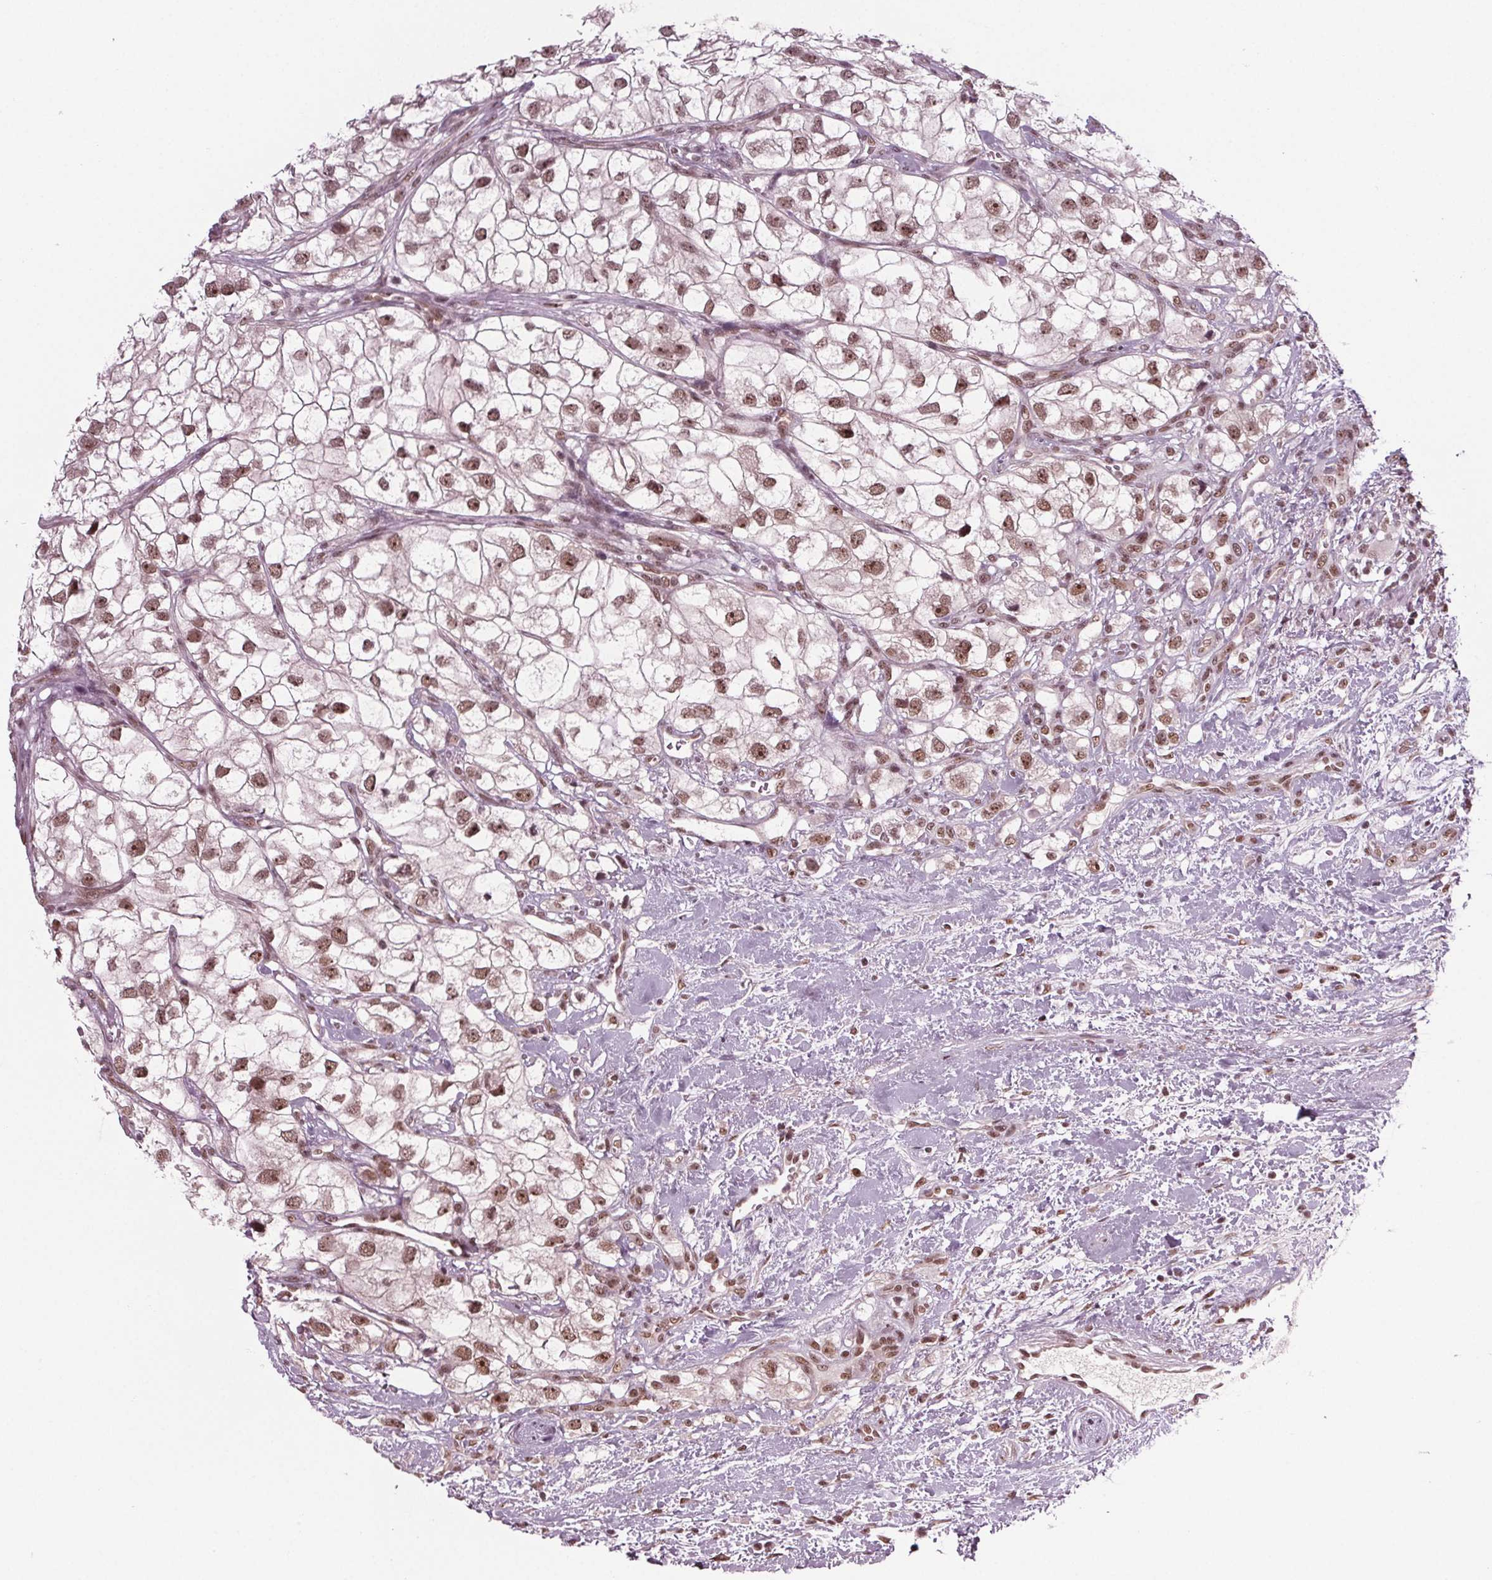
{"staining": {"intensity": "moderate", "quantity": ">75%", "location": "nuclear"}, "tissue": "renal cancer", "cell_type": "Tumor cells", "image_type": "cancer", "snomed": [{"axis": "morphology", "description": "Adenocarcinoma, NOS"}, {"axis": "topography", "description": "Kidney"}], "caption": "A brown stain shows moderate nuclear positivity of a protein in human adenocarcinoma (renal) tumor cells.", "gene": "DDX41", "patient": {"sex": "male", "age": 59}}